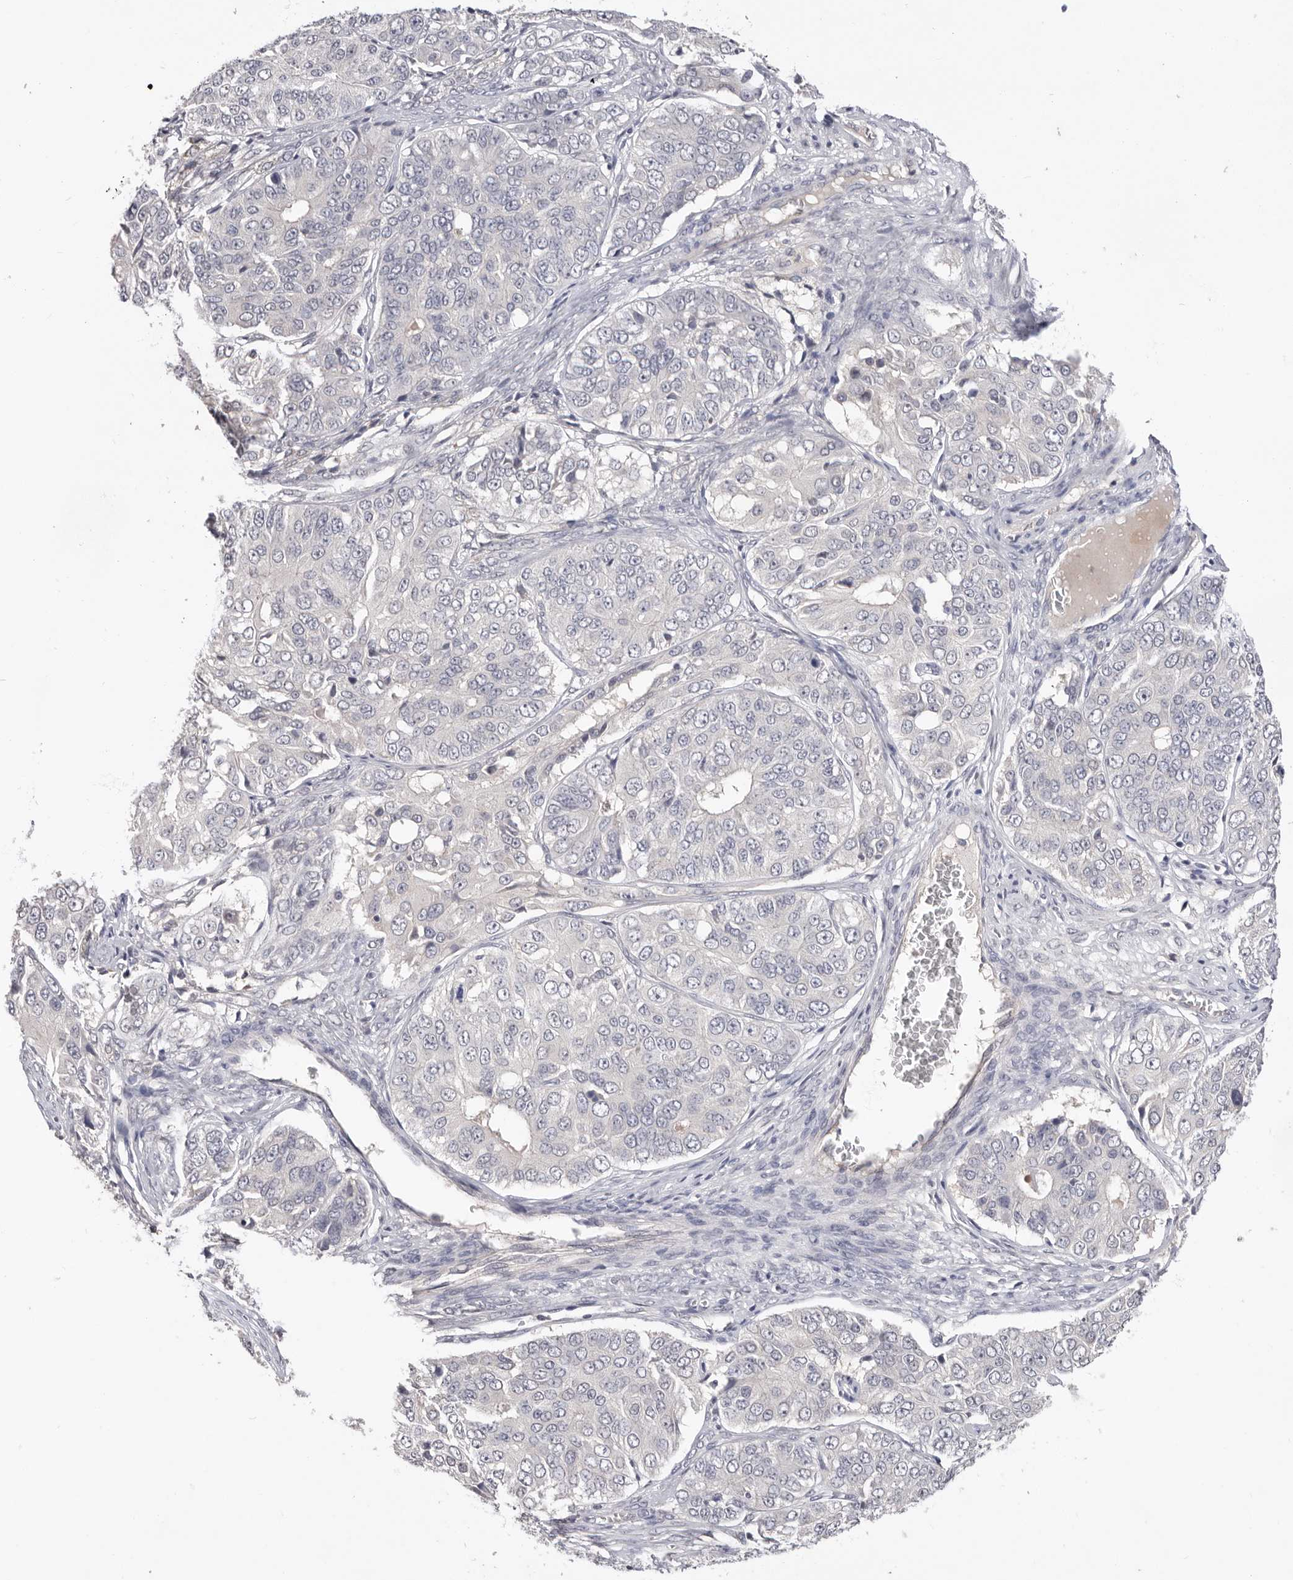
{"staining": {"intensity": "negative", "quantity": "none", "location": "none"}, "tissue": "ovarian cancer", "cell_type": "Tumor cells", "image_type": "cancer", "snomed": [{"axis": "morphology", "description": "Carcinoma, endometroid"}, {"axis": "topography", "description": "Ovary"}], "caption": "Human ovarian cancer stained for a protein using immunohistochemistry (IHC) exhibits no staining in tumor cells.", "gene": "DOP1A", "patient": {"sex": "female", "age": 51}}